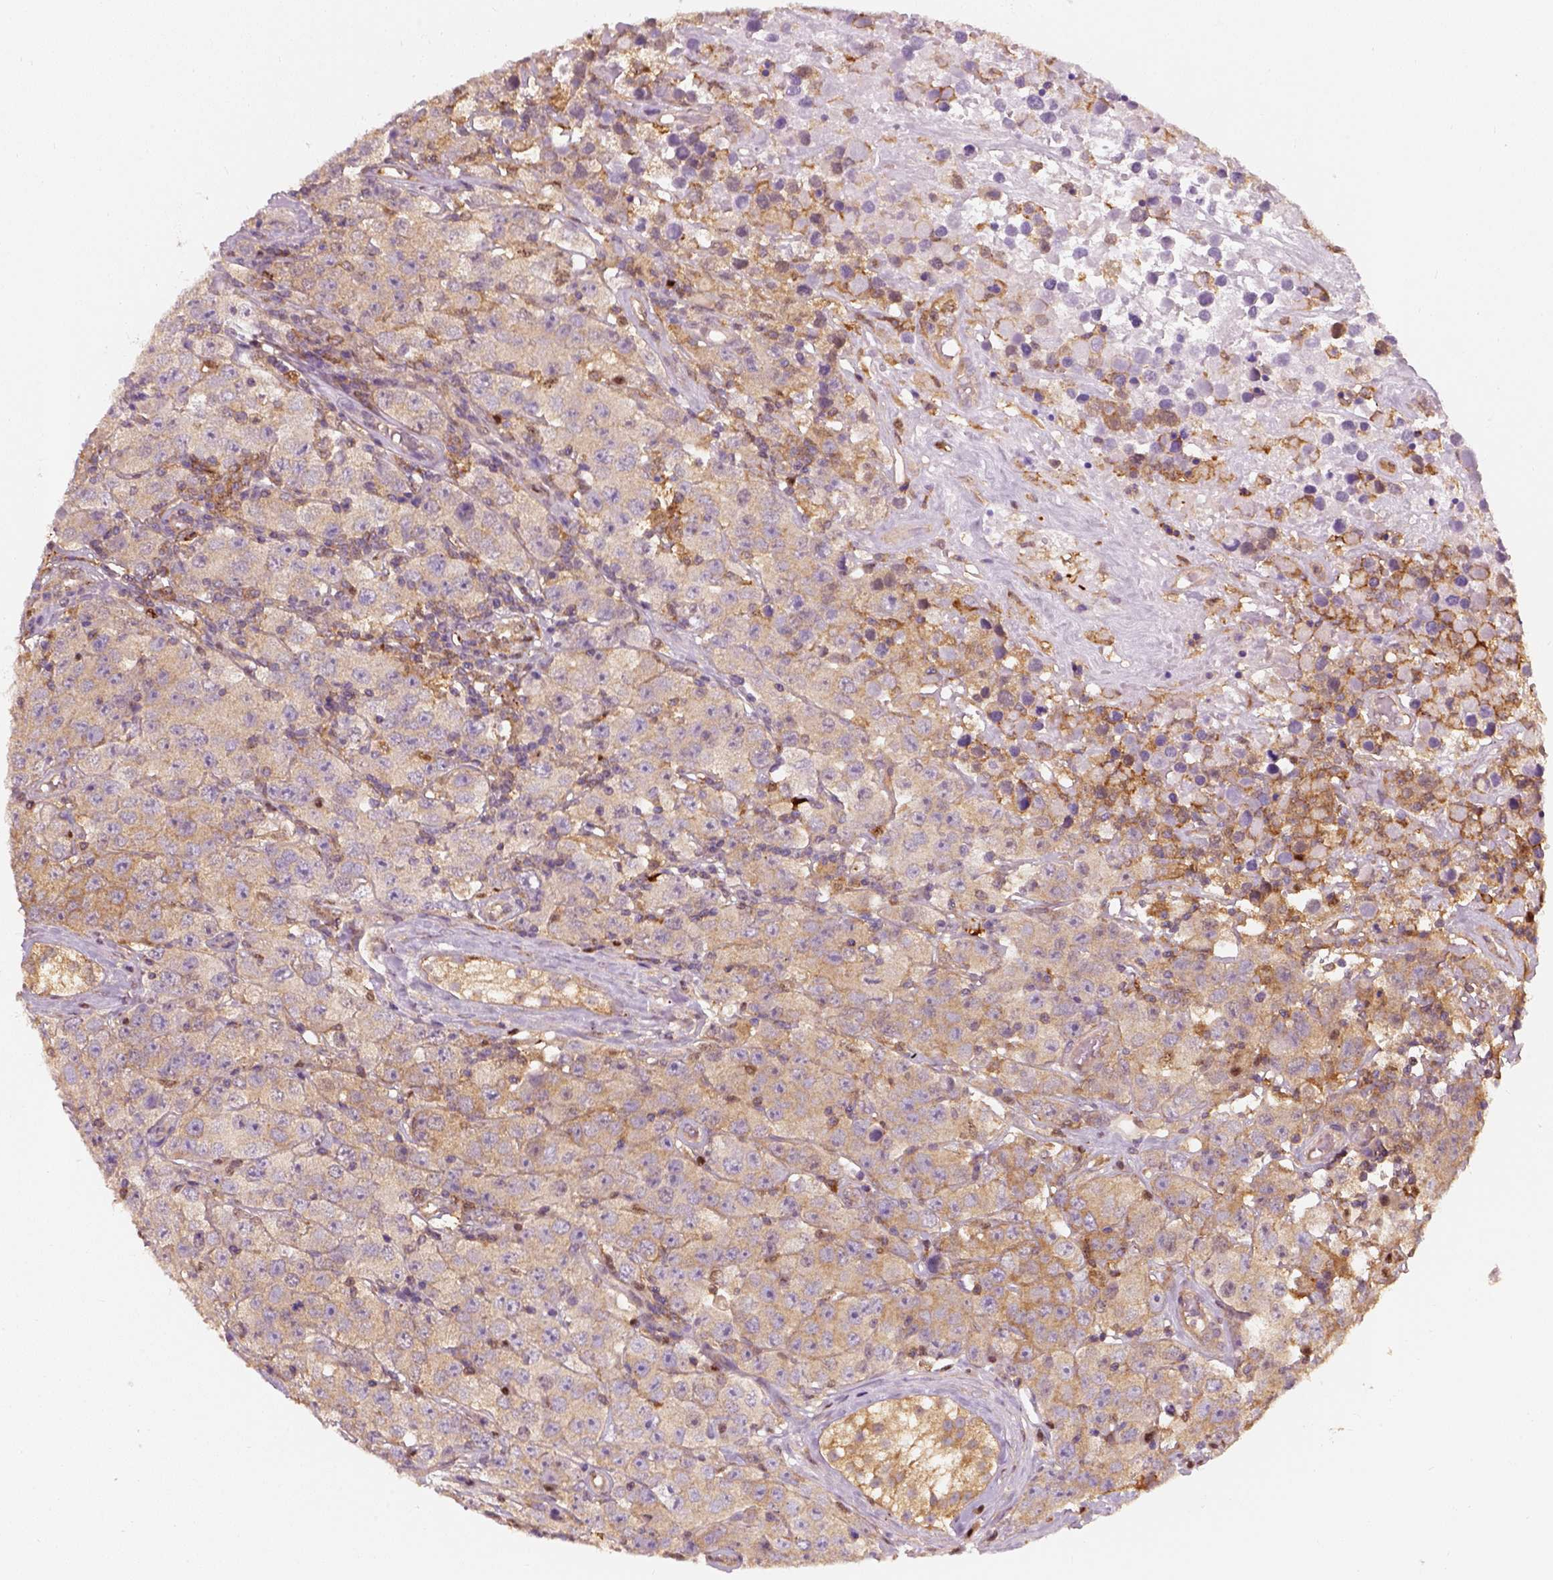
{"staining": {"intensity": "moderate", "quantity": ">75%", "location": "cytoplasmic/membranous"}, "tissue": "testis cancer", "cell_type": "Tumor cells", "image_type": "cancer", "snomed": [{"axis": "morphology", "description": "Seminoma, NOS"}, {"axis": "topography", "description": "Testis"}], "caption": "Human seminoma (testis) stained with a protein marker displays moderate staining in tumor cells.", "gene": "SQSTM1", "patient": {"sex": "male", "age": 52}}